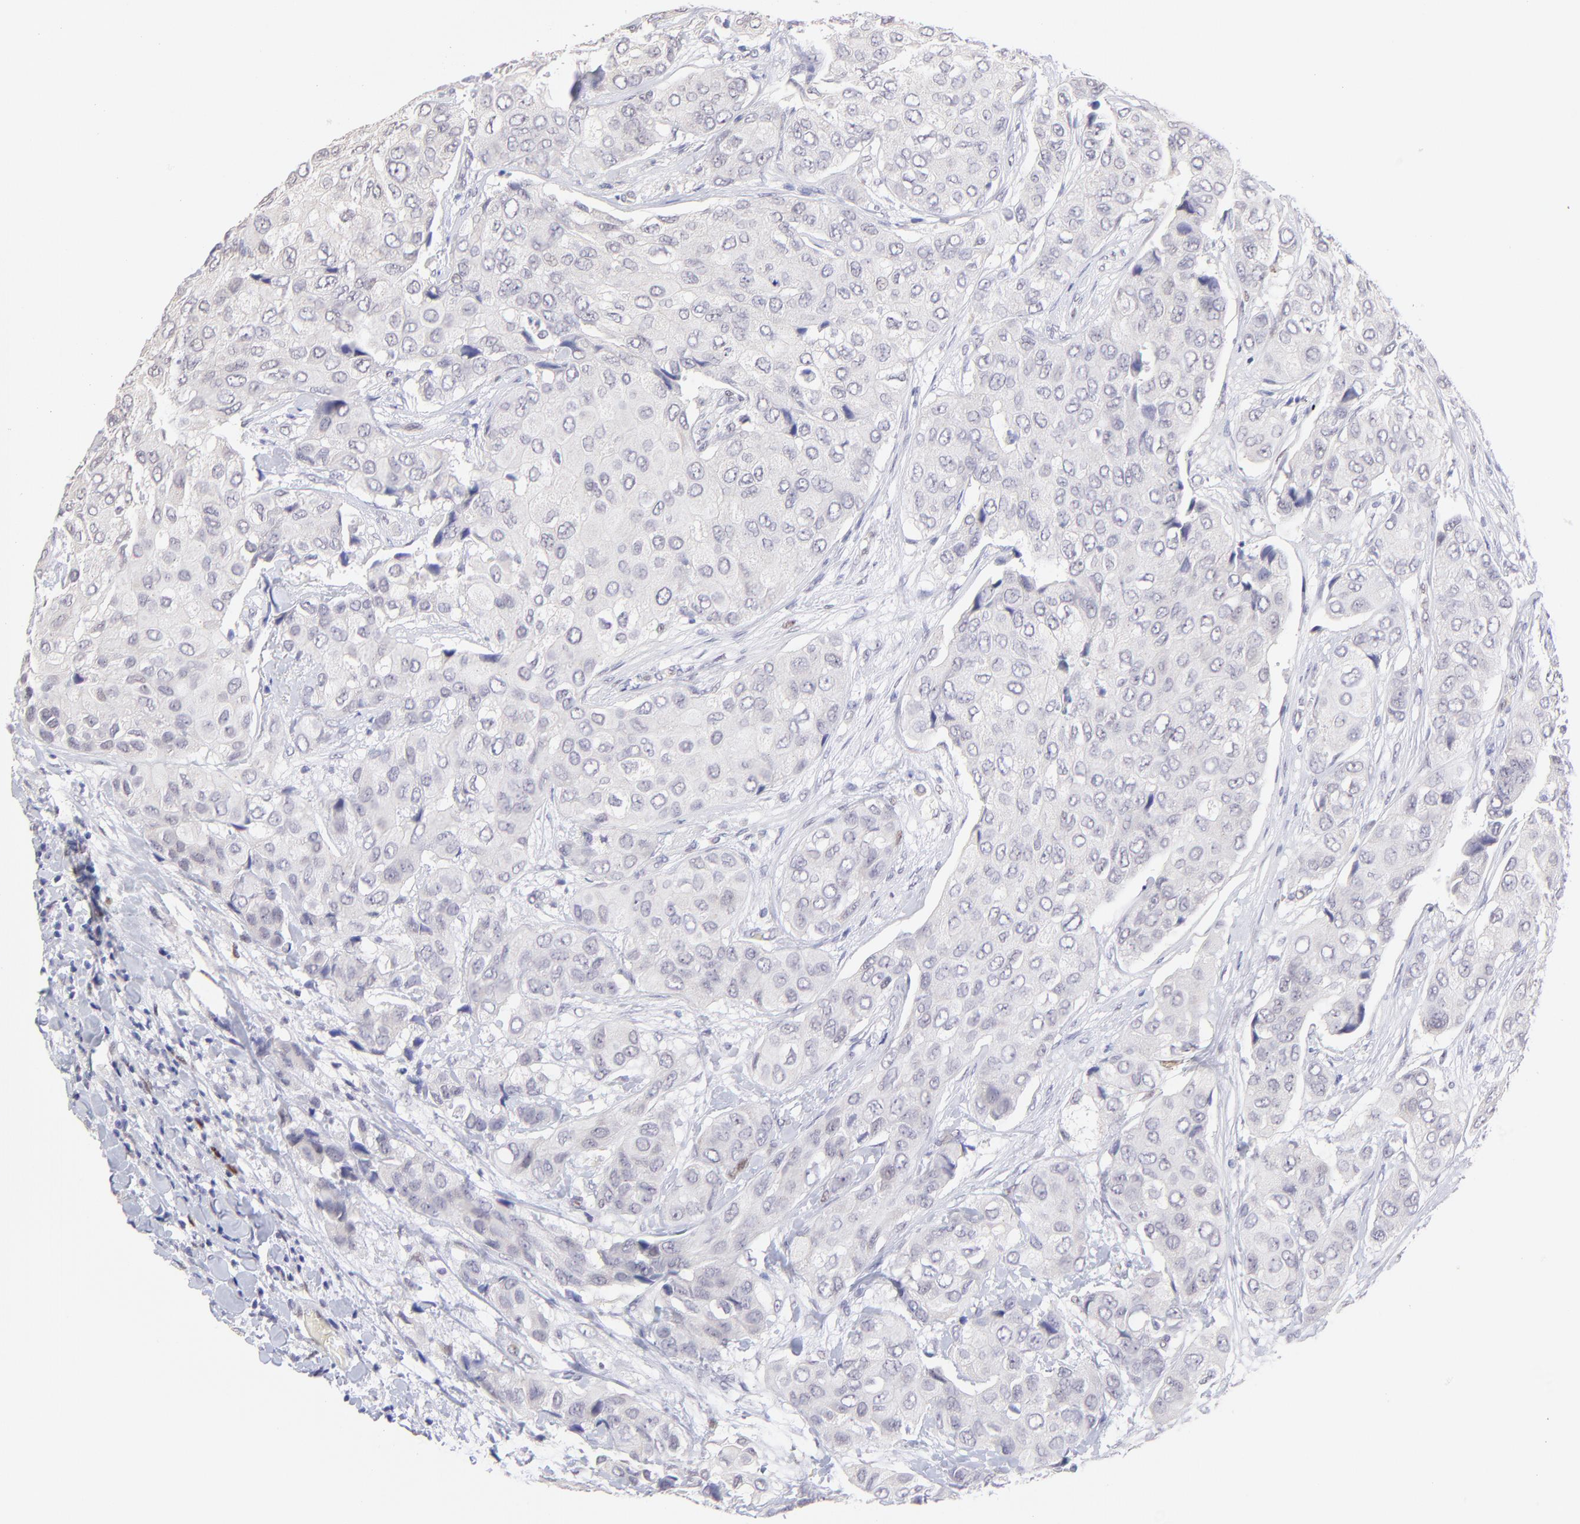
{"staining": {"intensity": "negative", "quantity": "none", "location": "none"}, "tissue": "breast cancer", "cell_type": "Tumor cells", "image_type": "cancer", "snomed": [{"axis": "morphology", "description": "Duct carcinoma"}, {"axis": "topography", "description": "Breast"}], "caption": "The IHC image has no significant positivity in tumor cells of breast cancer tissue.", "gene": "KLF4", "patient": {"sex": "female", "age": 68}}